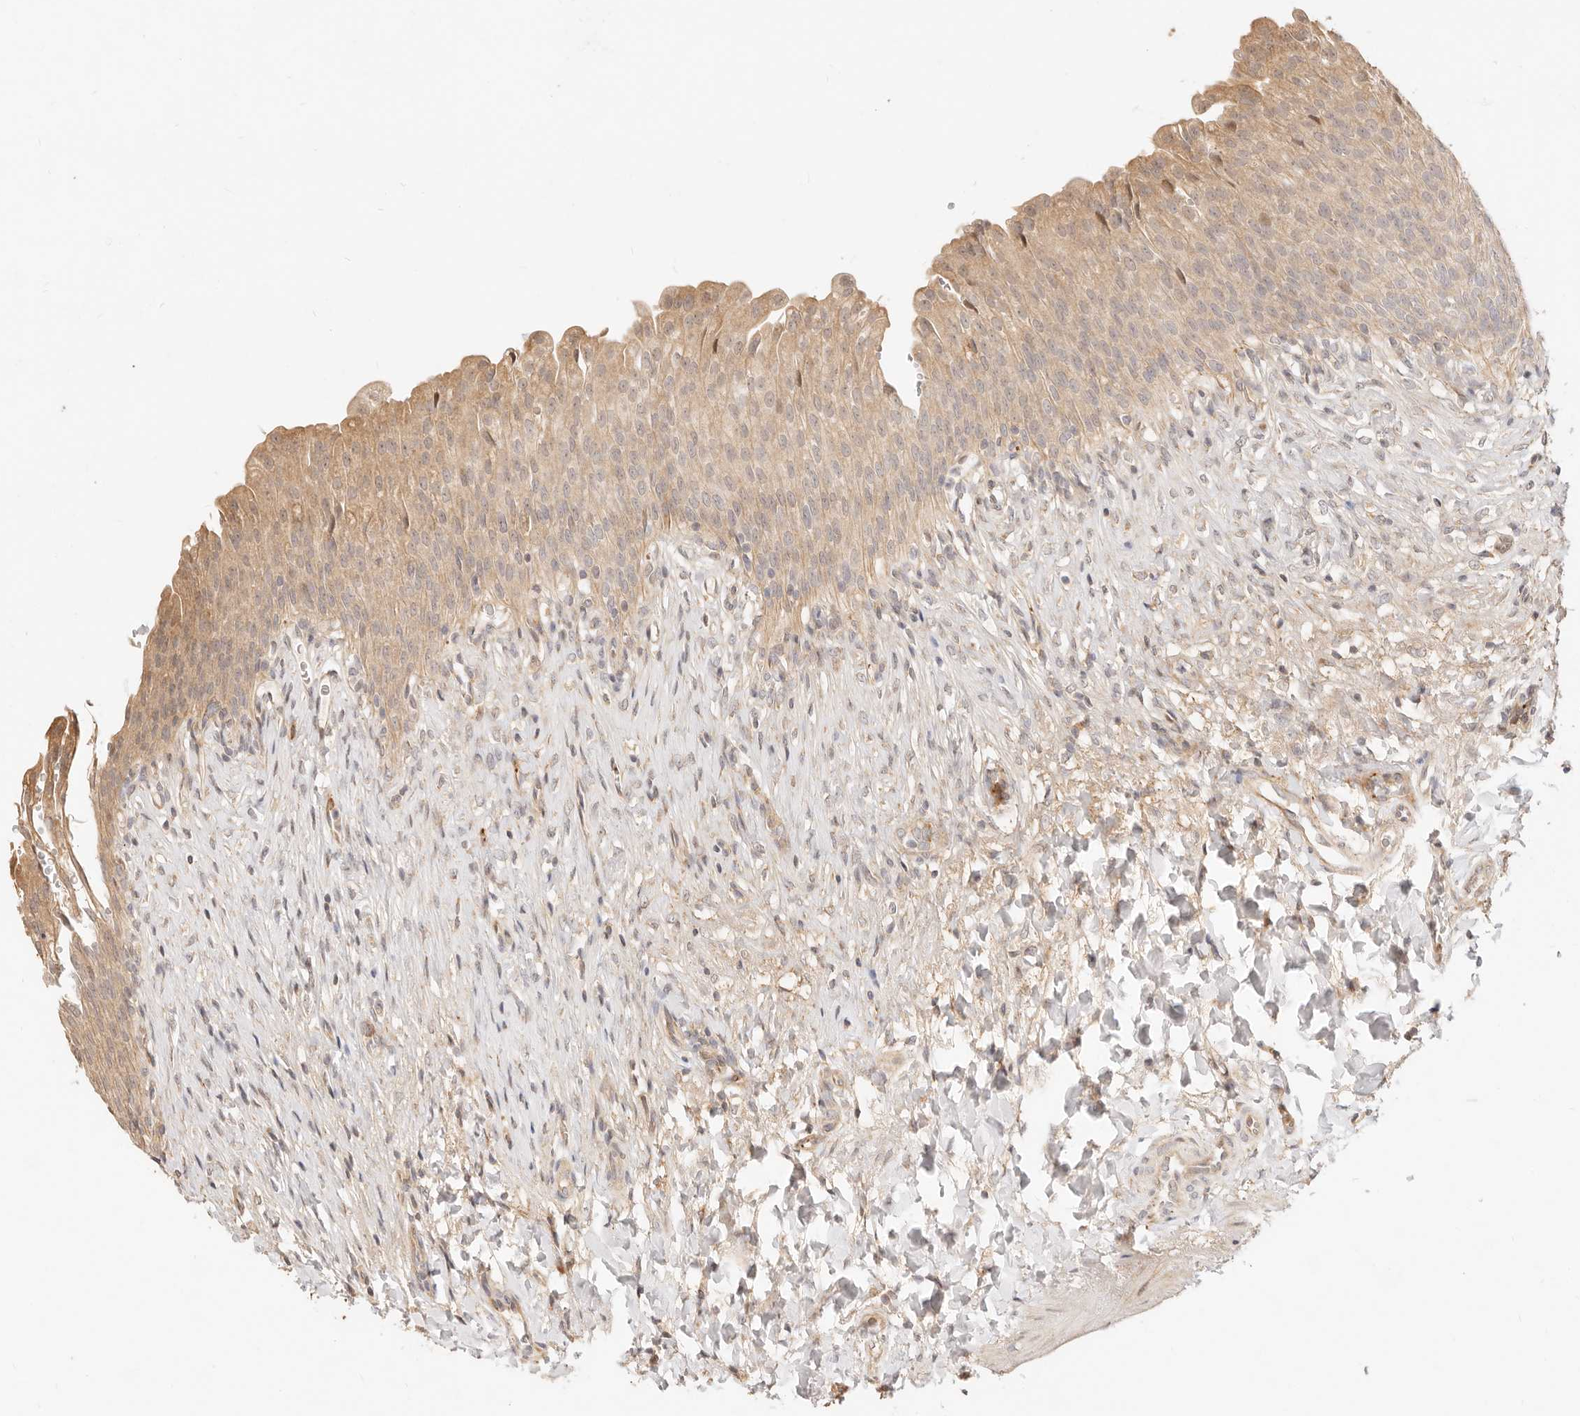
{"staining": {"intensity": "moderate", "quantity": "25%-75%", "location": "cytoplasmic/membranous"}, "tissue": "urinary bladder", "cell_type": "Urothelial cells", "image_type": "normal", "snomed": [{"axis": "morphology", "description": "Urothelial carcinoma, High grade"}, {"axis": "topography", "description": "Urinary bladder"}], "caption": "A high-resolution image shows immunohistochemistry staining of normal urinary bladder, which displays moderate cytoplasmic/membranous positivity in about 25%-75% of urothelial cells. The staining is performed using DAB brown chromogen to label protein expression. The nuclei are counter-stained blue using hematoxylin.", "gene": "UBXN10", "patient": {"sex": "male", "age": 46}}